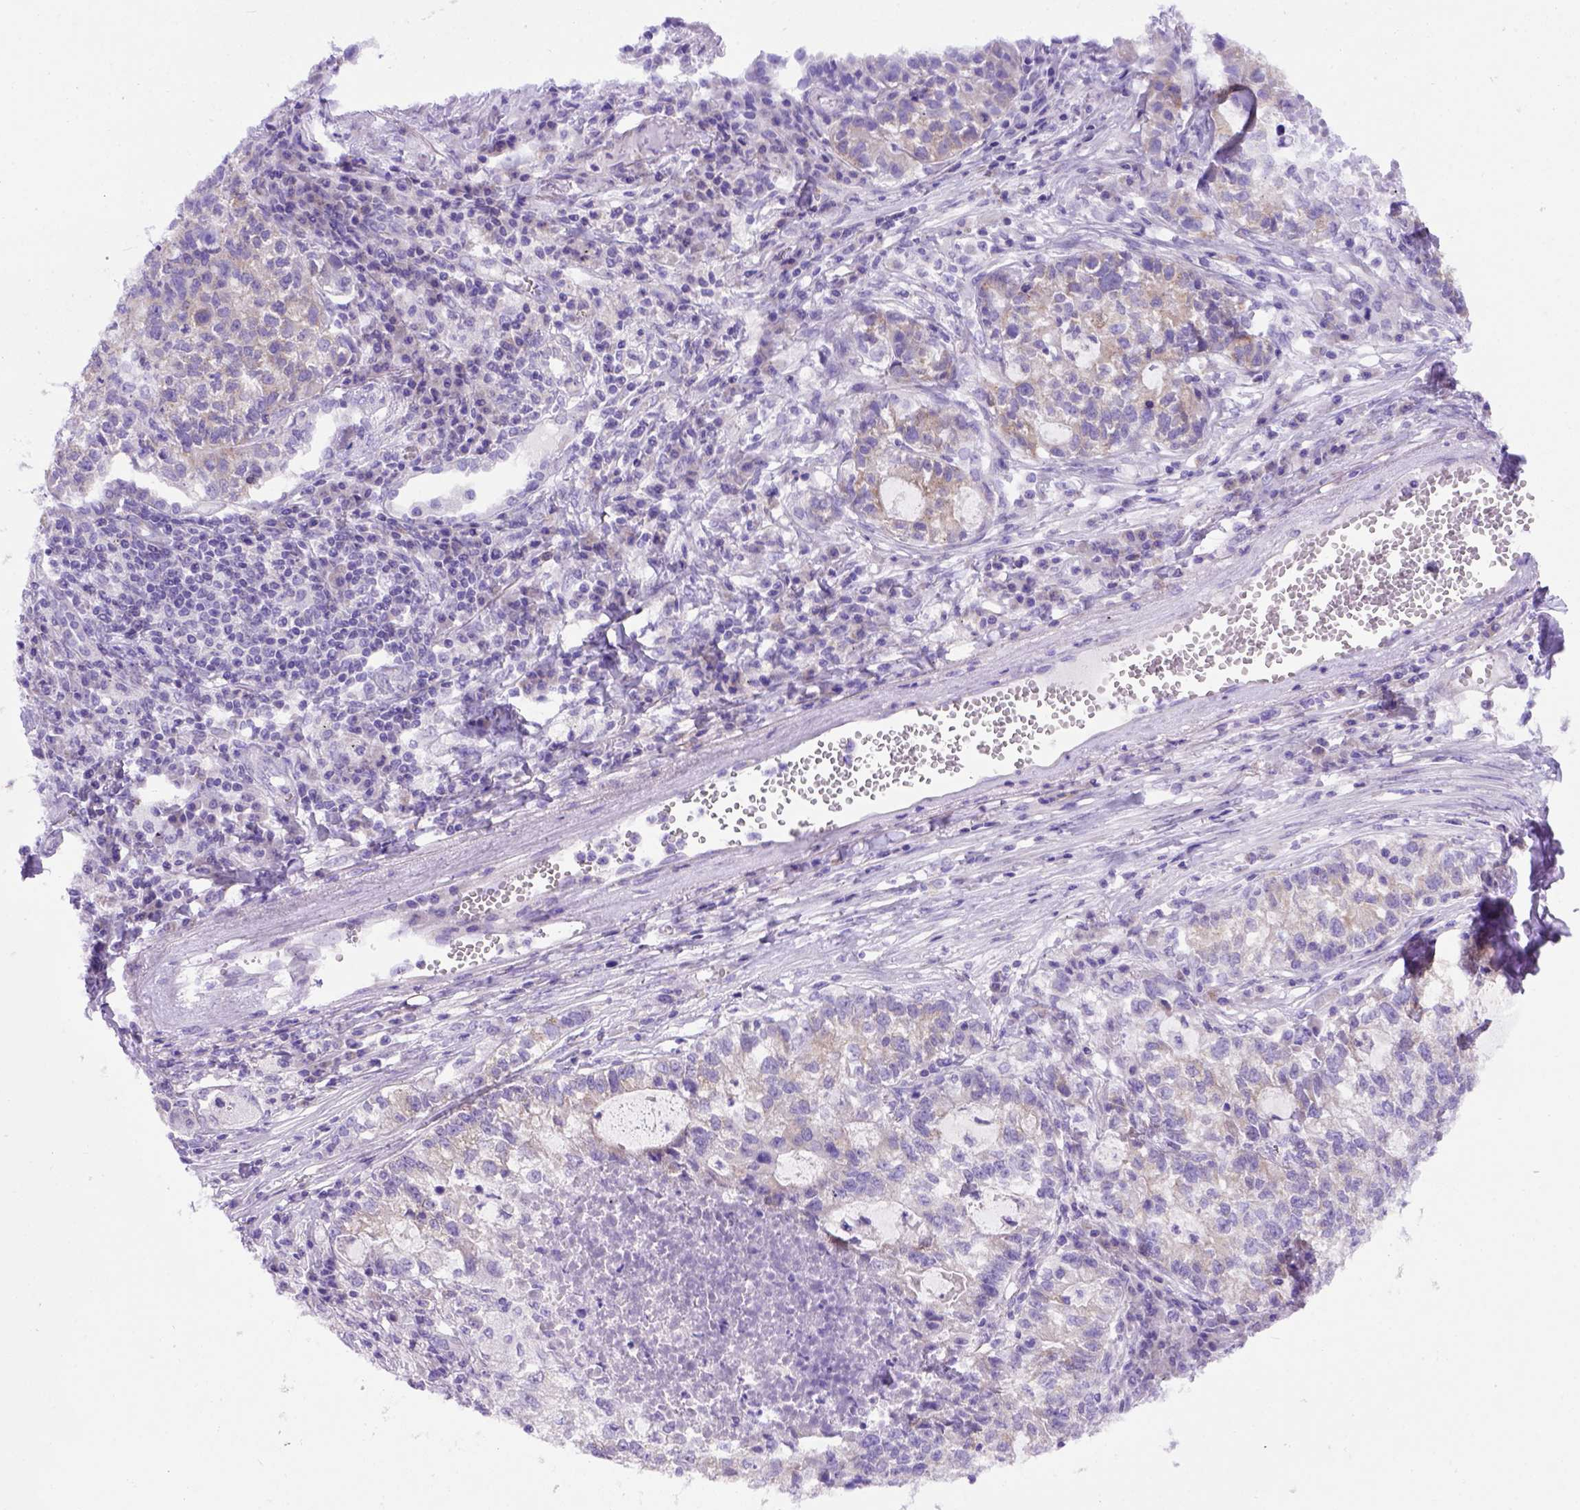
{"staining": {"intensity": "weak", "quantity": ">75%", "location": "cytoplasmic/membranous"}, "tissue": "lung cancer", "cell_type": "Tumor cells", "image_type": "cancer", "snomed": [{"axis": "morphology", "description": "Adenocarcinoma, NOS"}, {"axis": "topography", "description": "Lung"}], "caption": "Protein expression analysis of human lung cancer (adenocarcinoma) reveals weak cytoplasmic/membranous positivity in about >75% of tumor cells.", "gene": "FOXI1", "patient": {"sex": "male", "age": 57}}